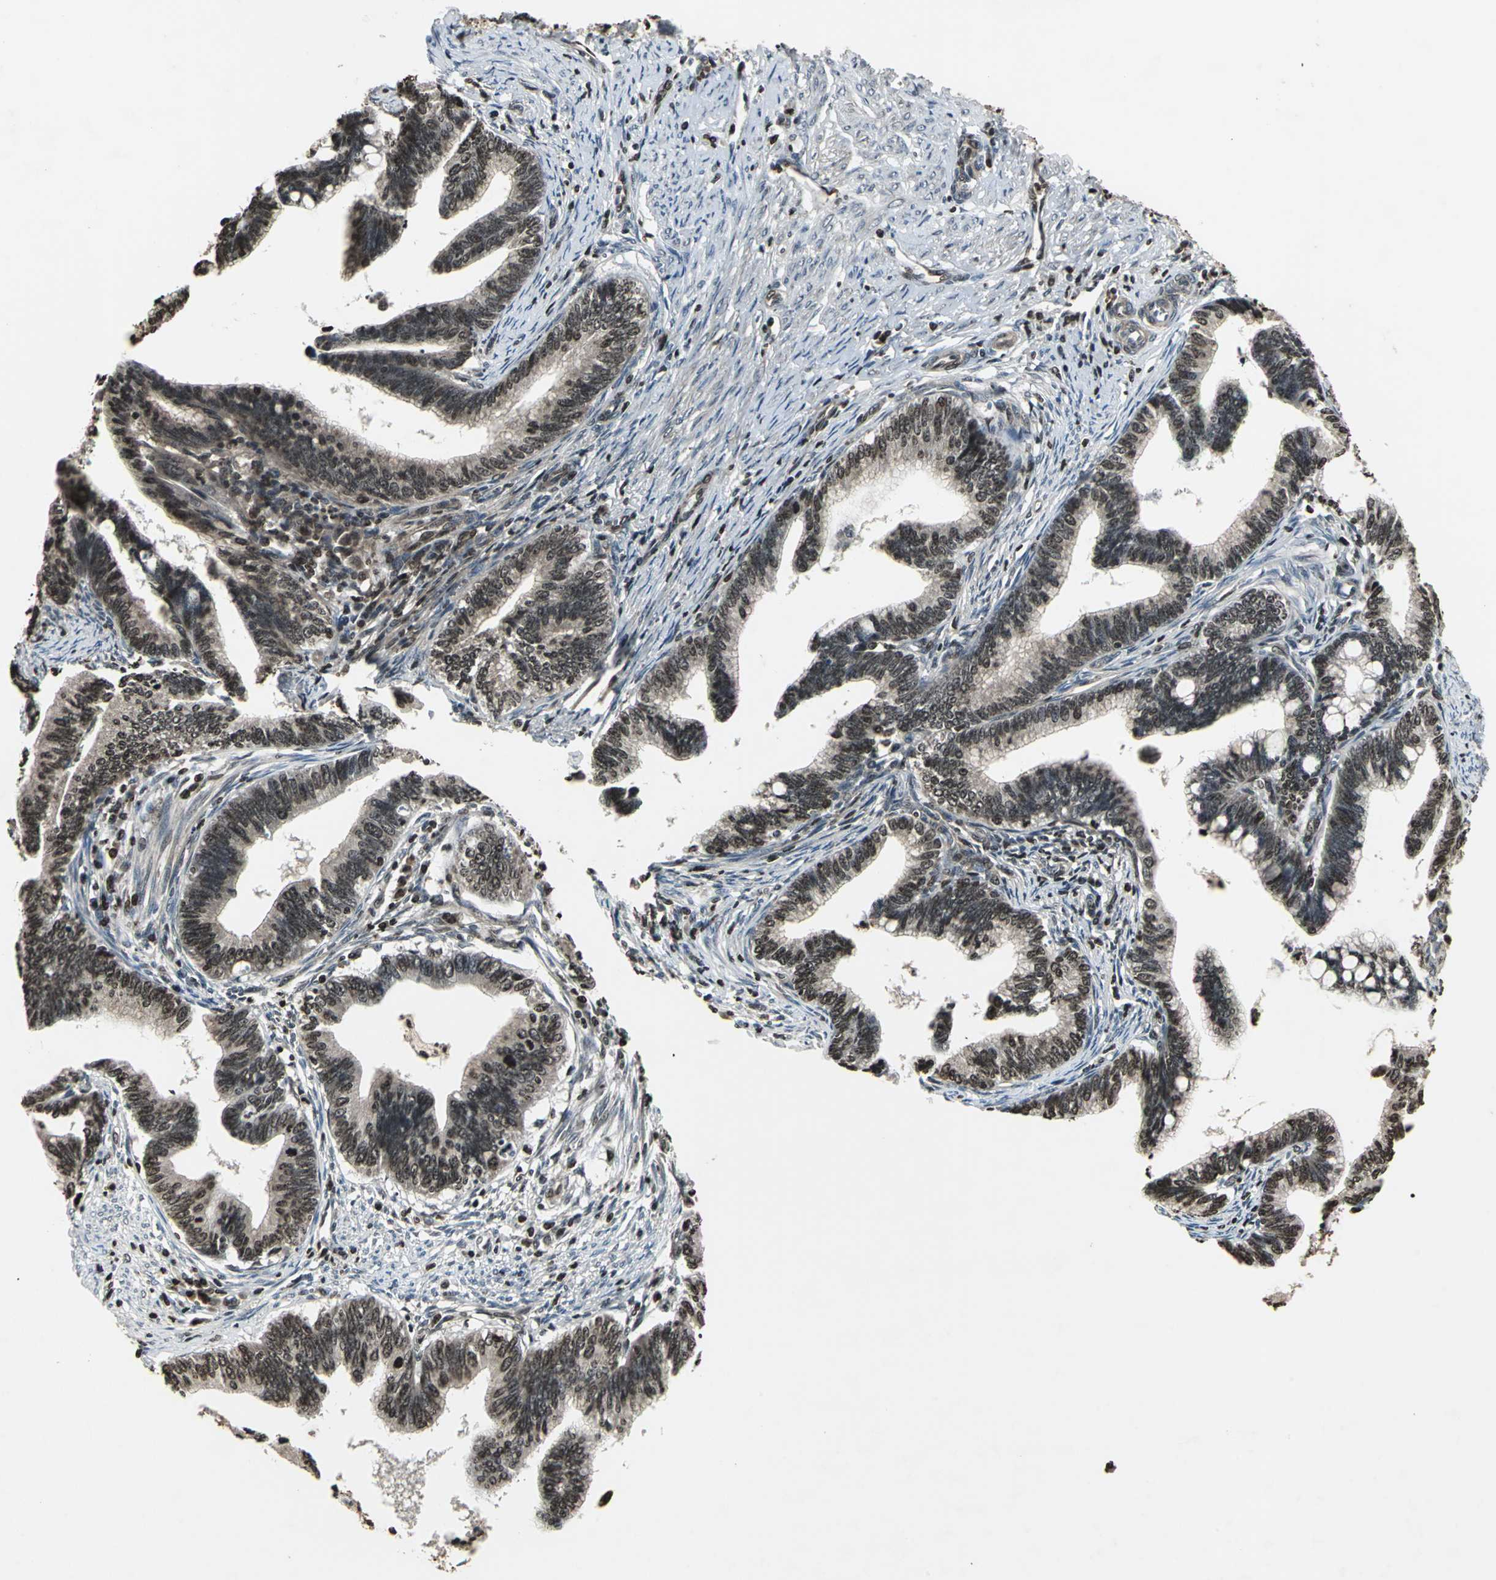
{"staining": {"intensity": "strong", "quantity": ">75%", "location": "cytoplasmic/membranous,nuclear"}, "tissue": "cervical cancer", "cell_type": "Tumor cells", "image_type": "cancer", "snomed": [{"axis": "morphology", "description": "Adenocarcinoma, NOS"}, {"axis": "topography", "description": "Cervix"}], "caption": "Immunohistochemistry (IHC) histopathology image of human cervical cancer stained for a protein (brown), which exhibits high levels of strong cytoplasmic/membranous and nuclear staining in approximately >75% of tumor cells.", "gene": "AHR", "patient": {"sex": "female", "age": 36}}